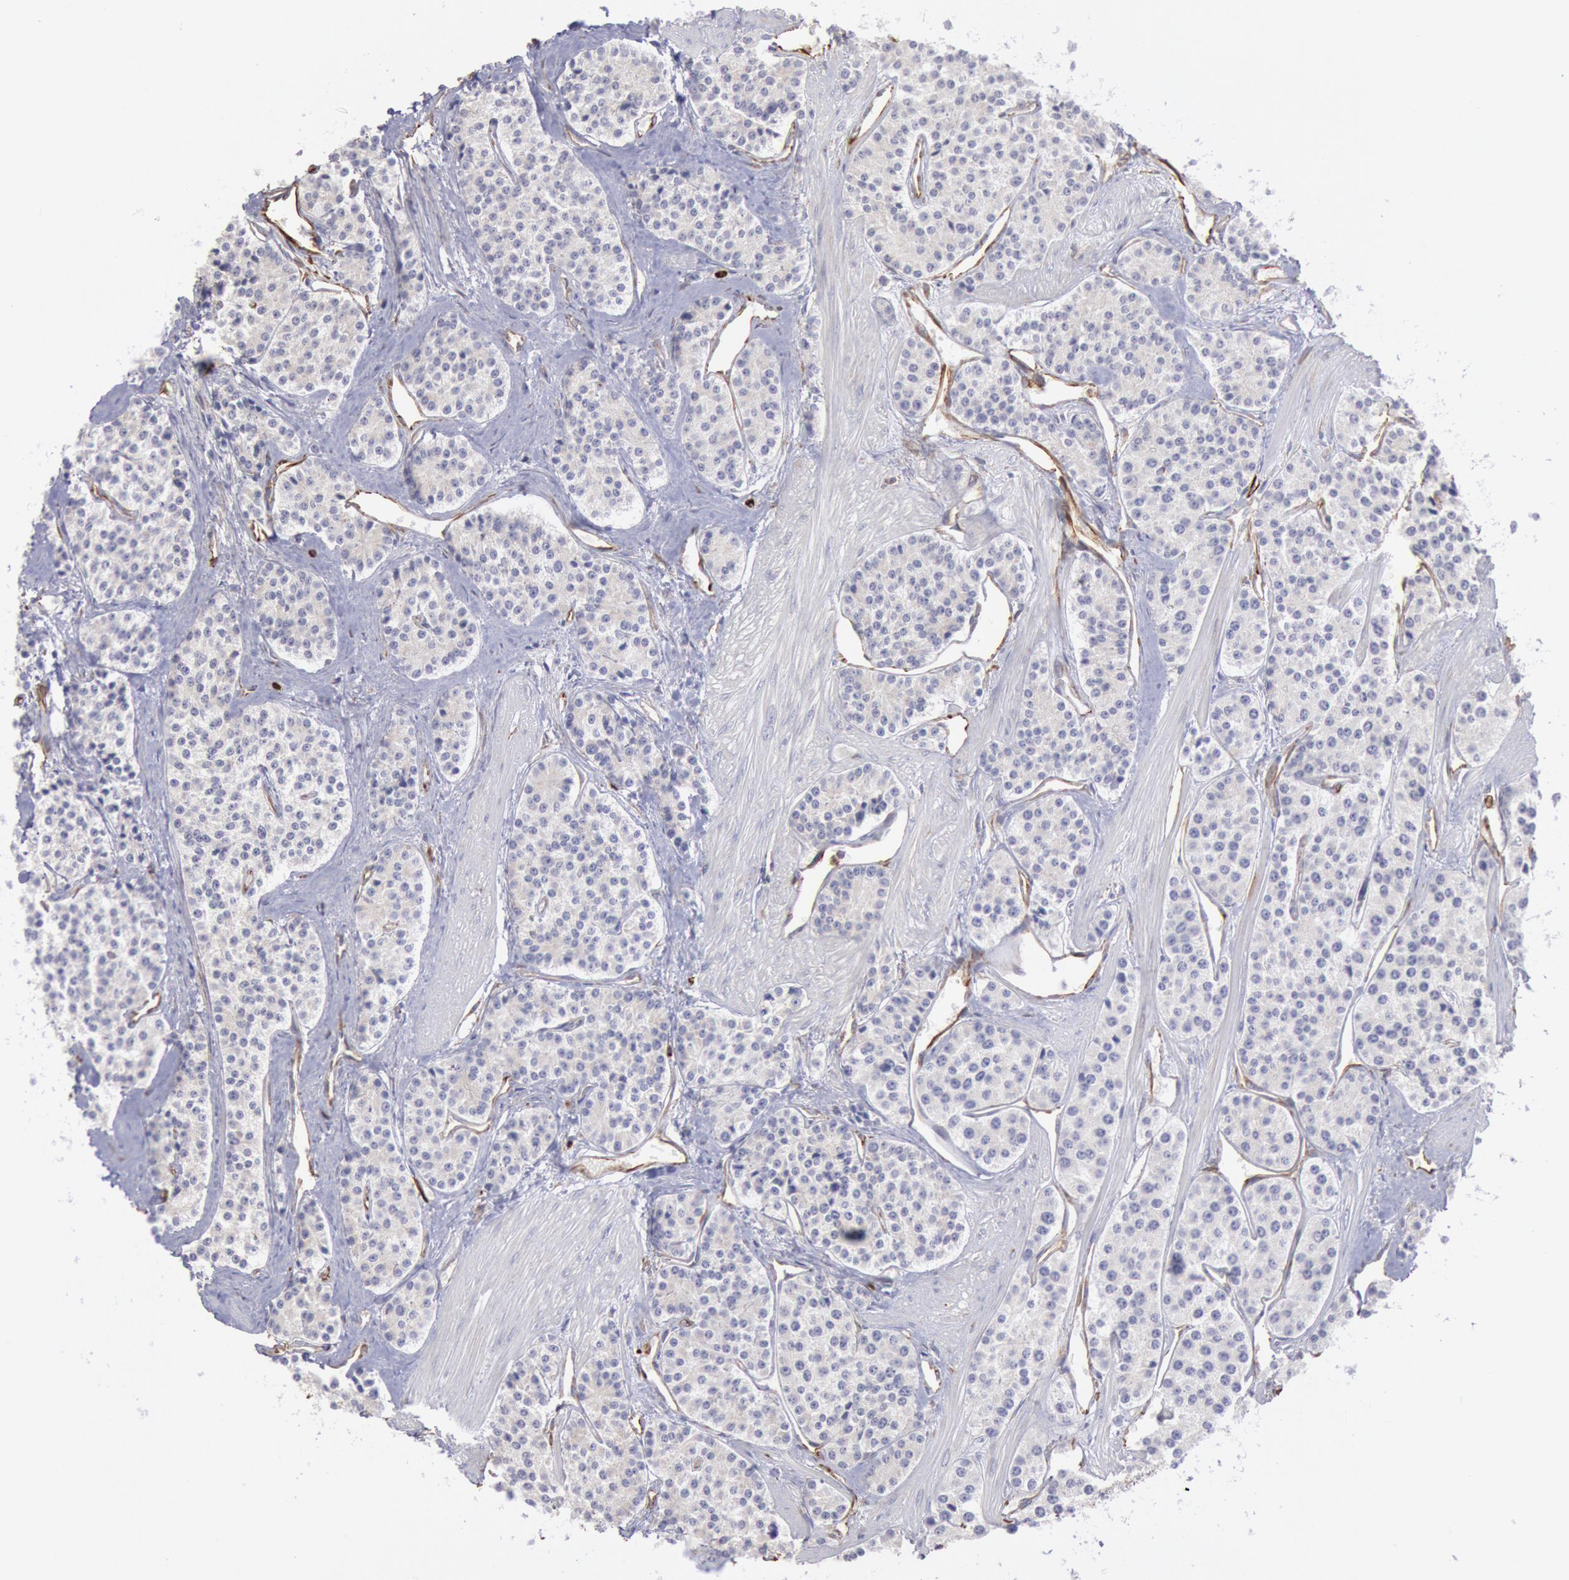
{"staining": {"intensity": "negative", "quantity": "none", "location": "none"}, "tissue": "carcinoid", "cell_type": "Tumor cells", "image_type": "cancer", "snomed": [{"axis": "morphology", "description": "Carcinoid, malignant, NOS"}, {"axis": "topography", "description": "Stomach"}], "caption": "Image shows no protein expression in tumor cells of carcinoid tissue.", "gene": "RNF139", "patient": {"sex": "female", "age": 76}}